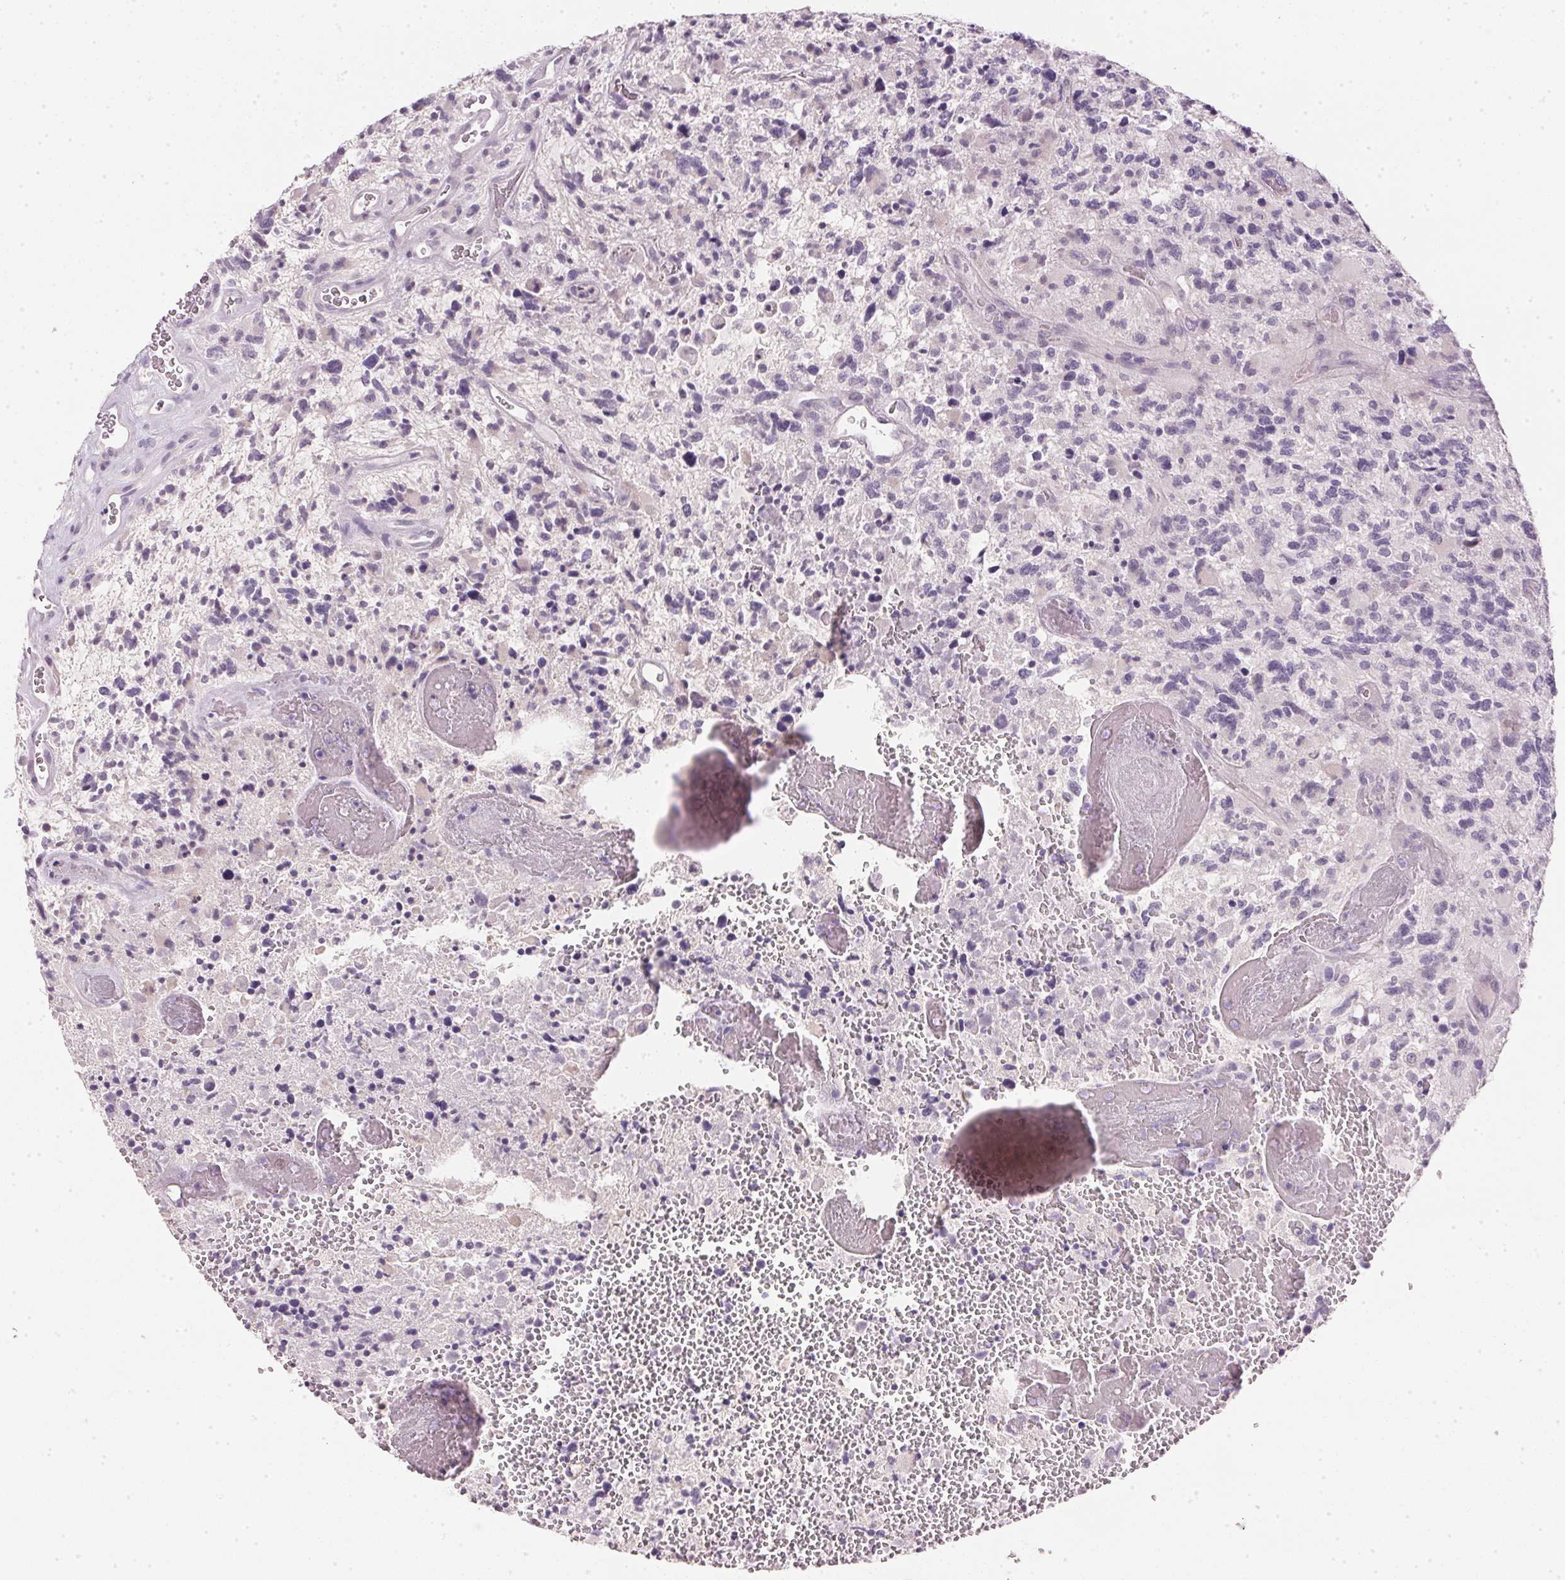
{"staining": {"intensity": "negative", "quantity": "none", "location": "none"}, "tissue": "glioma", "cell_type": "Tumor cells", "image_type": "cancer", "snomed": [{"axis": "morphology", "description": "Glioma, malignant, High grade"}, {"axis": "topography", "description": "Brain"}], "caption": "This is an immunohistochemistry (IHC) micrograph of high-grade glioma (malignant). There is no staining in tumor cells.", "gene": "IGFBP1", "patient": {"sex": "female", "age": 71}}